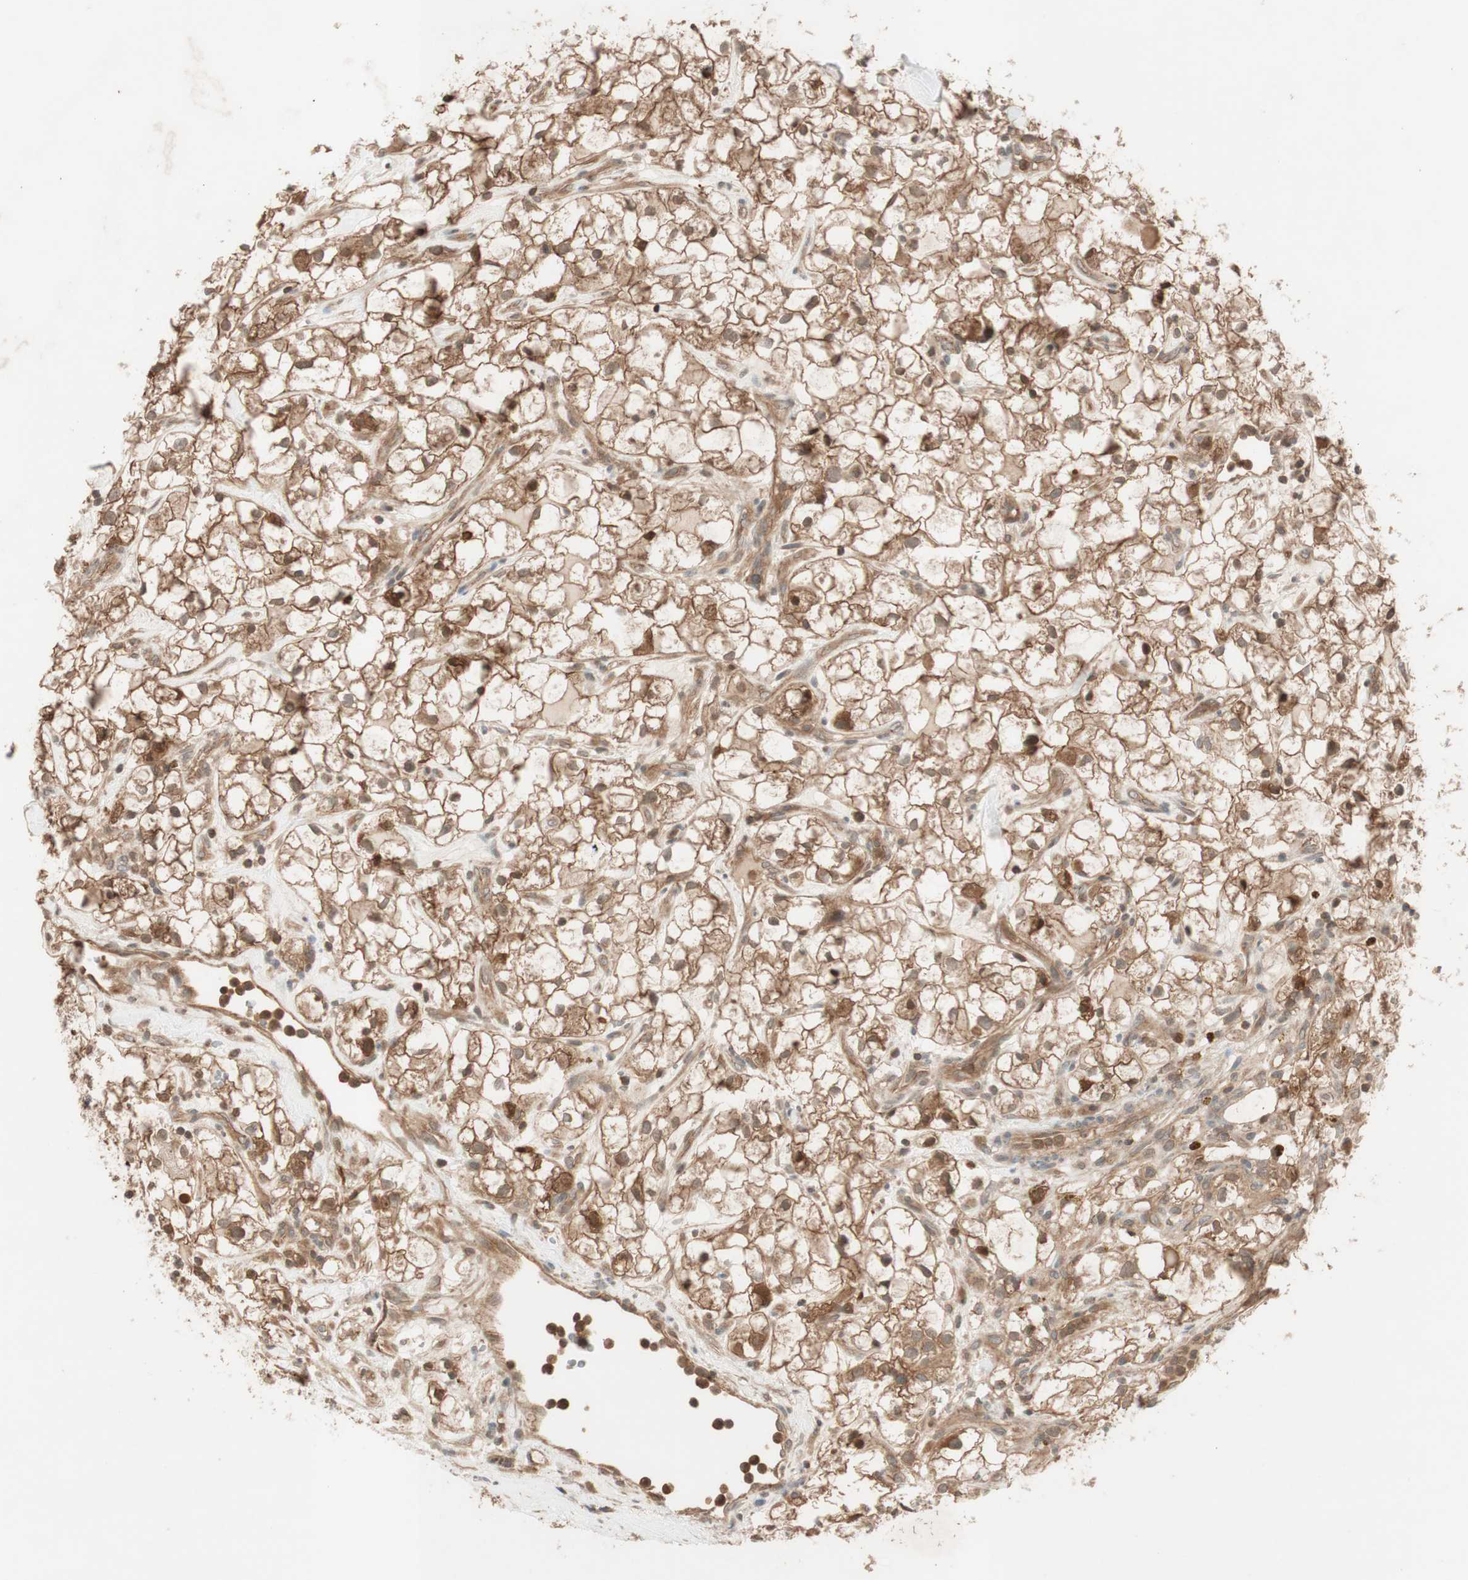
{"staining": {"intensity": "moderate", "quantity": ">75%", "location": "cytoplasmic/membranous"}, "tissue": "renal cancer", "cell_type": "Tumor cells", "image_type": "cancer", "snomed": [{"axis": "morphology", "description": "Adenocarcinoma, NOS"}, {"axis": "topography", "description": "Kidney"}], "caption": "A medium amount of moderate cytoplasmic/membranous expression is seen in approximately >75% of tumor cells in adenocarcinoma (renal) tissue.", "gene": "EPHA8", "patient": {"sex": "female", "age": 60}}